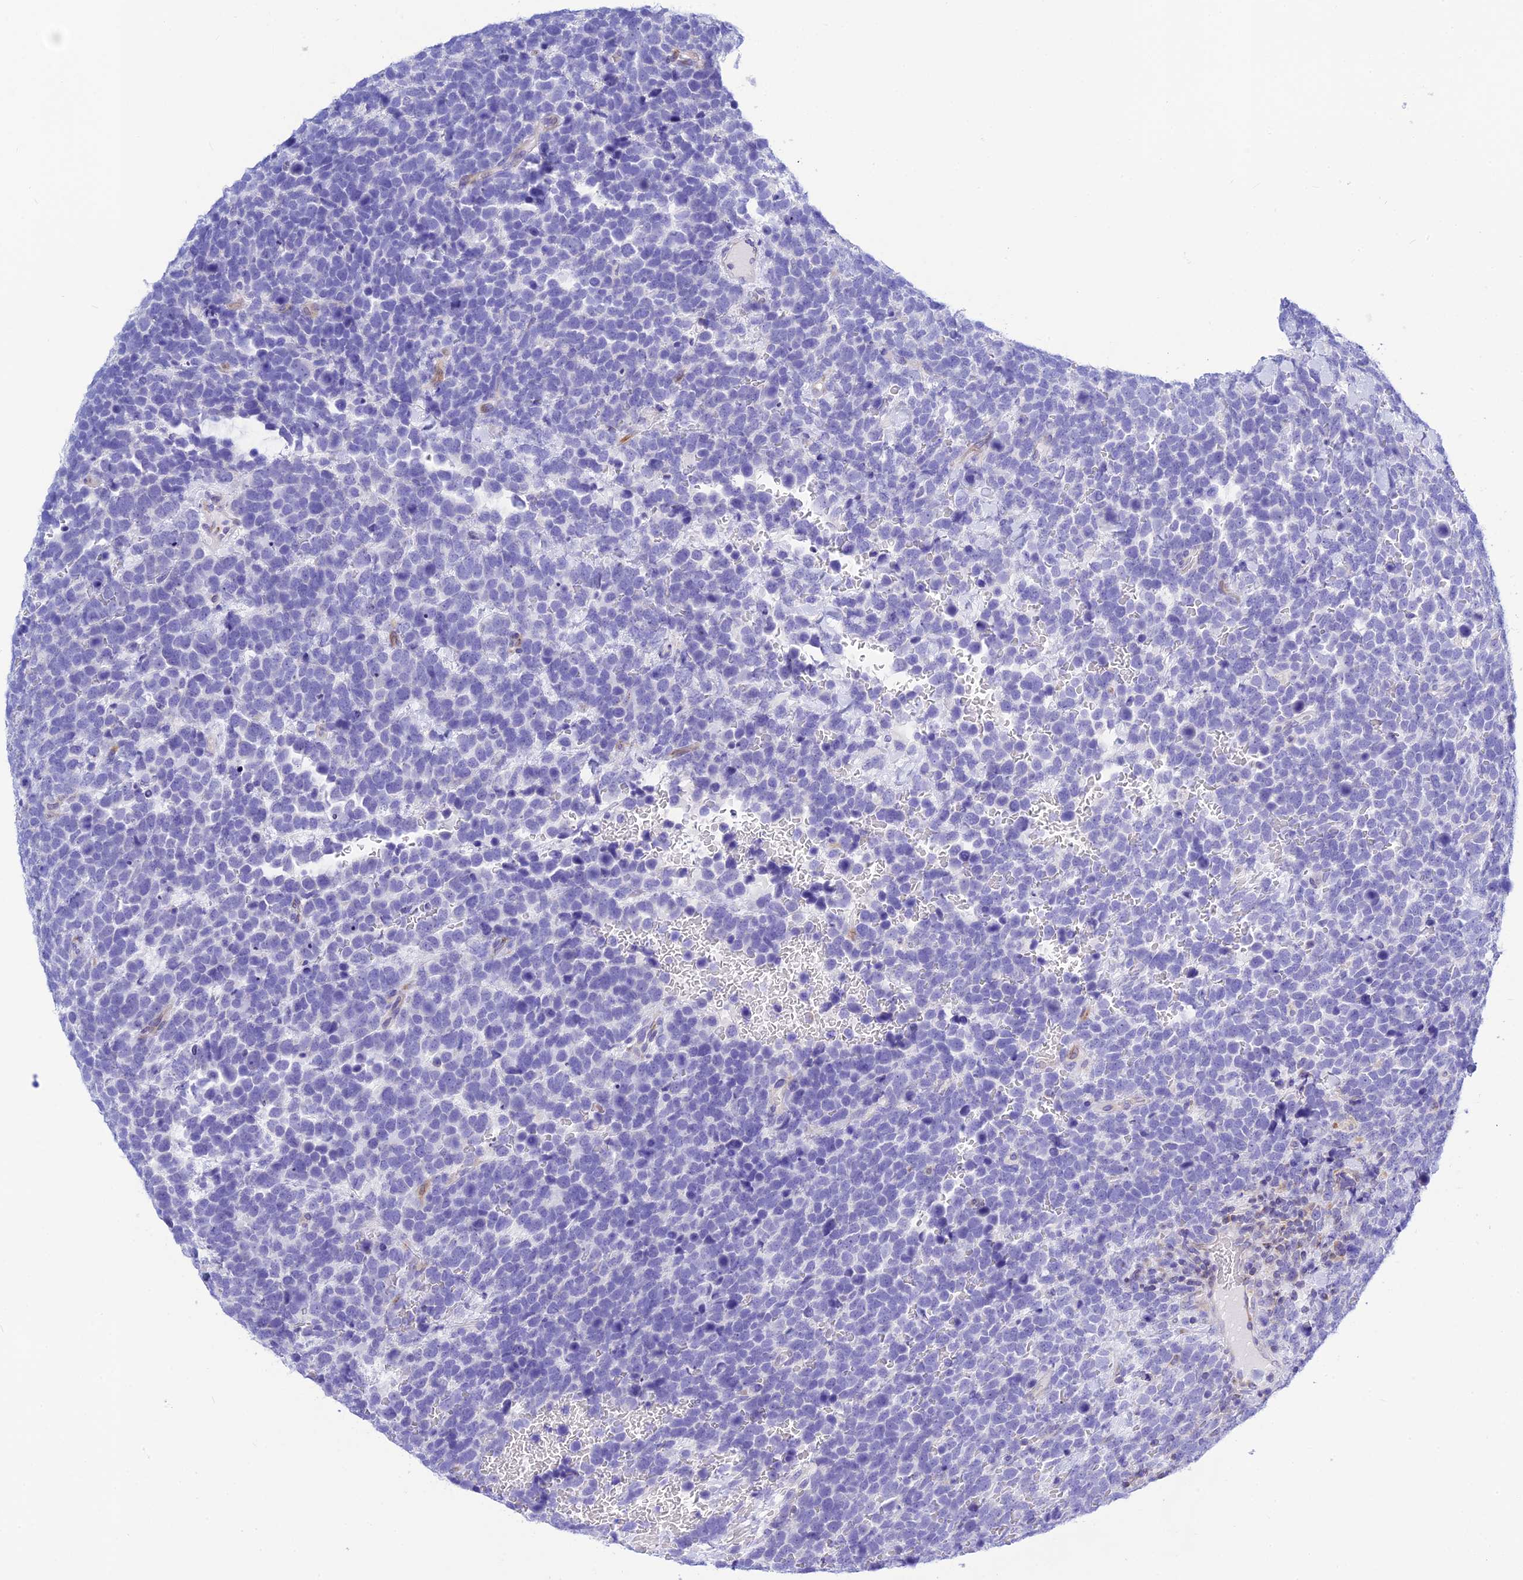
{"staining": {"intensity": "negative", "quantity": "none", "location": "none"}, "tissue": "urothelial cancer", "cell_type": "Tumor cells", "image_type": "cancer", "snomed": [{"axis": "morphology", "description": "Urothelial carcinoma, High grade"}, {"axis": "topography", "description": "Urinary bladder"}], "caption": "There is no significant staining in tumor cells of high-grade urothelial carcinoma.", "gene": "CNOT6", "patient": {"sex": "female", "age": 82}}